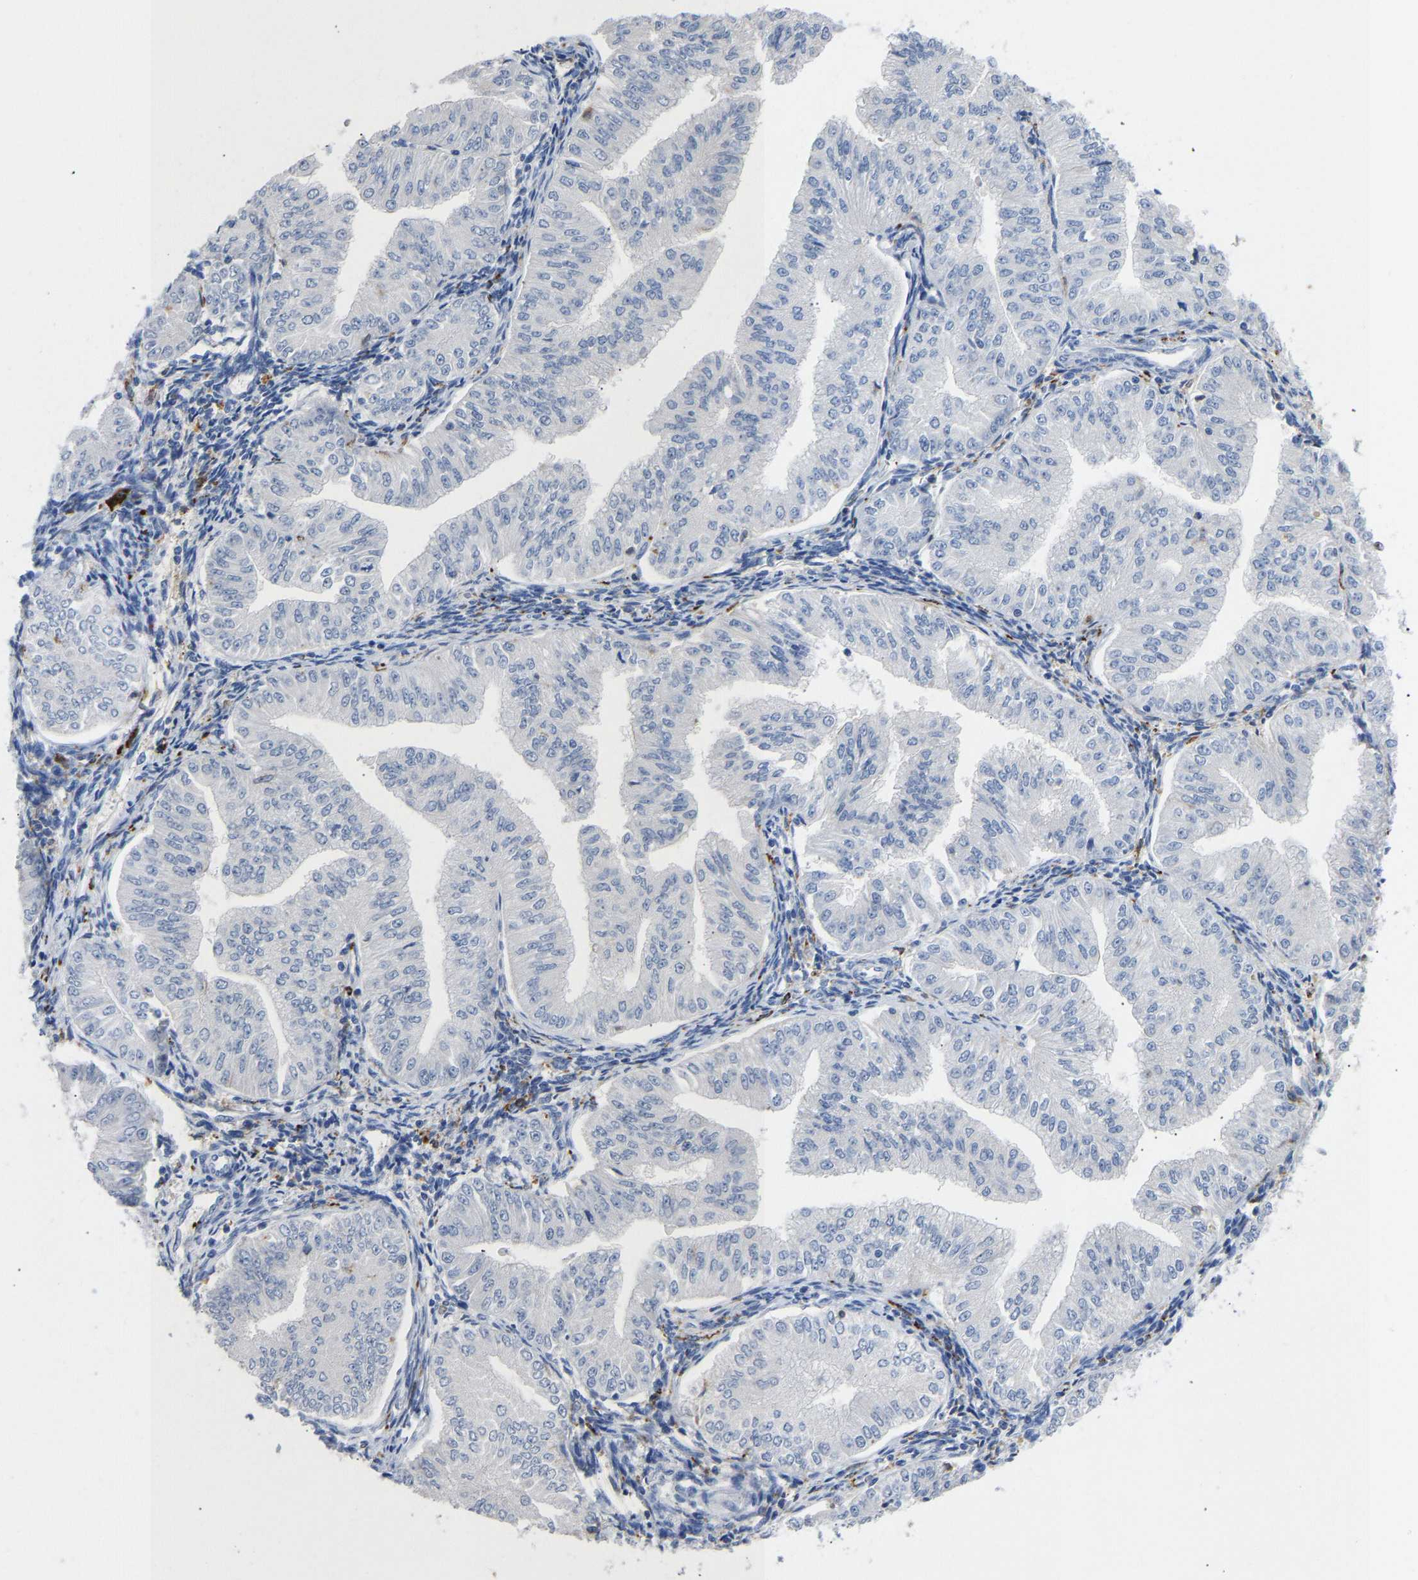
{"staining": {"intensity": "negative", "quantity": "none", "location": "none"}, "tissue": "endometrial cancer", "cell_type": "Tumor cells", "image_type": "cancer", "snomed": [{"axis": "morphology", "description": "Normal tissue, NOS"}, {"axis": "morphology", "description": "Adenocarcinoma, NOS"}, {"axis": "topography", "description": "Endometrium"}], "caption": "A micrograph of adenocarcinoma (endometrial) stained for a protein reveals no brown staining in tumor cells. The staining was performed using DAB to visualize the protein expression in brown, while the nuclei were stained in blue with hematoxylin (Magnification: 20x).", "gene": "FGF18", "patient": {"sex": "female", "age": 53}}